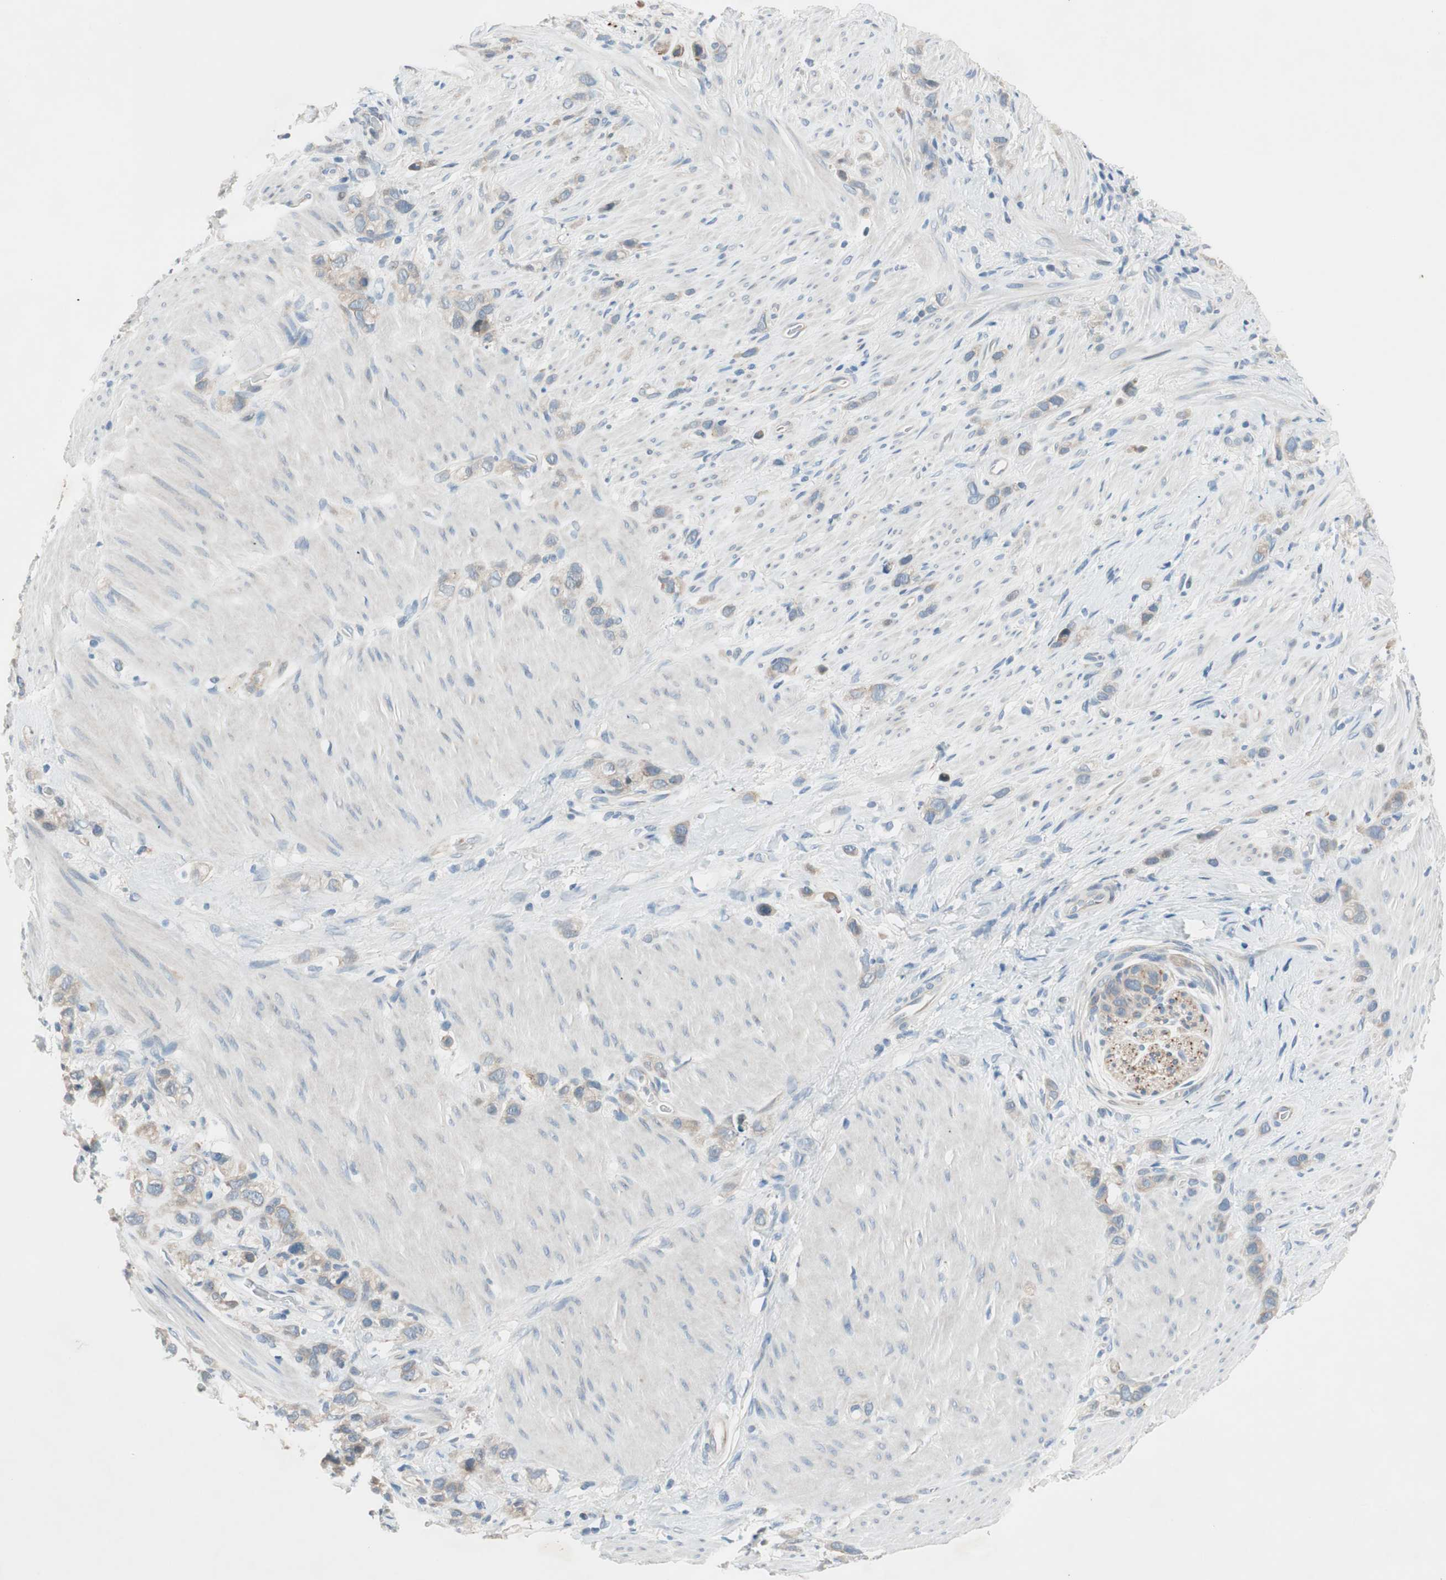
{"staining": {"intensity": "weak", "quantity": ">75%", "location": "cytoplasmic/membranous"}, "tissue": "stomach cancer", "cell_type": "Tumor cells", "image_type": "cancer", "snomed": [{"axis": "morphology", "description": "Normal tissue, NOS"}, {"axis": "morphology", "description": "Adenocarcinoma, NOS"}, {"axis": "morphology", "description": "Adenocarcinoma, High grade"}, {"axis": "topography", "description": "Stomach, upper"}, {"axis": "topography", "description": "Stomach"}], "caption": "The image reveals a brown stain indicating the presence of a protein in the cytoplasmic/membranous of tumor cells in stomach adenocarcinoma (high-grade).", "gene": "PRRG4", "patient": {"sex": "female", "age": 65}}